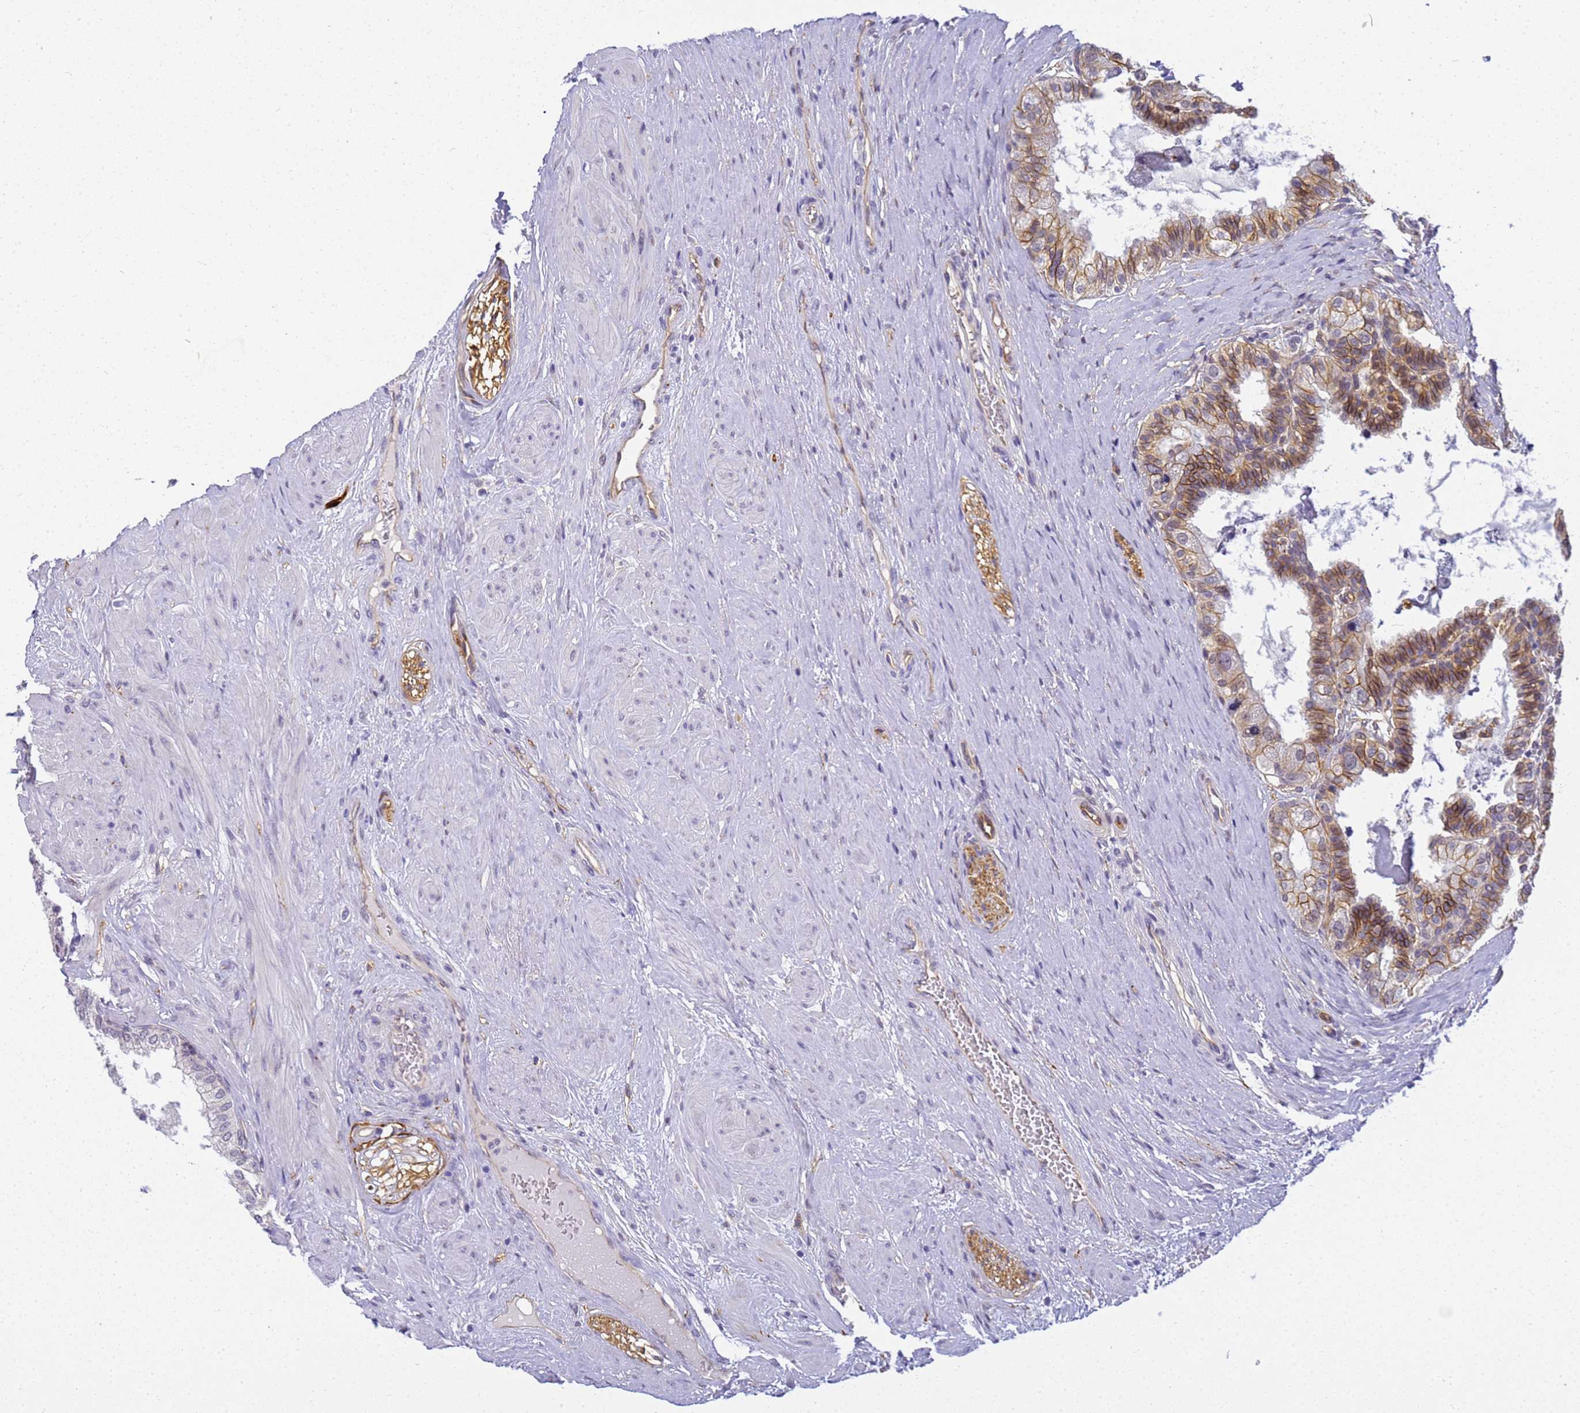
{"staining": {"intensity": "moderate", "quantity": "25%-75%", "location": "cytoplasmic/membranous"}, "tissue": "prostate", "cell_type": "Glandular cells", "image_type": "normal", "snomed": [{"axis": "morphology", "description": "Normal tissue, NOS"}, {"axis": "topography", "description": "Prostate"}], "caption": "Unremarkable prostate was stained to show a protein in brown. There is medium levels of moderate cytoplasmic/membranous expression in approximately 25%-75% of glandular cells.", "gene": "GON4L", "patient": {"sex": "male", "age": 60}}